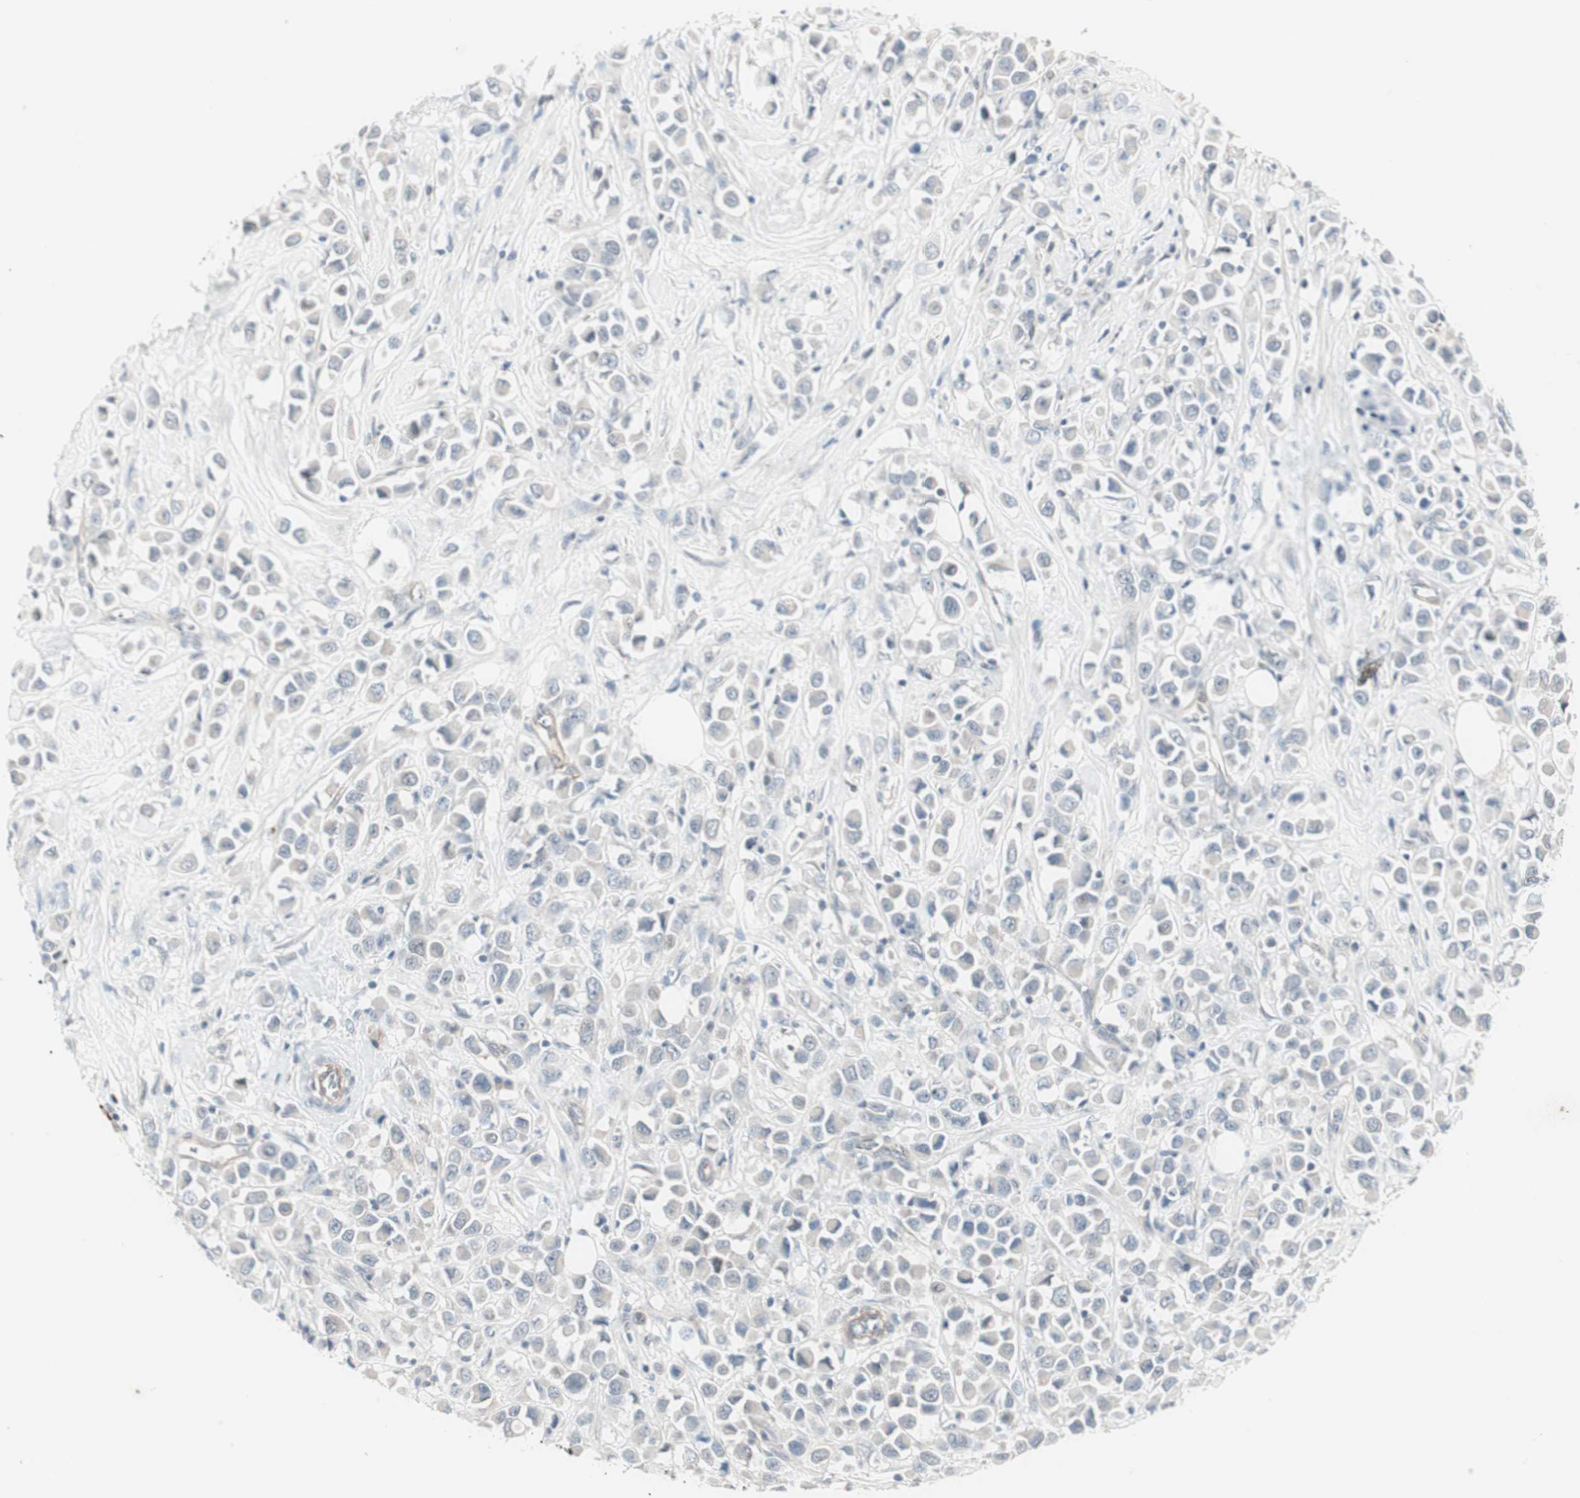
{"staining": {"intensity": "negative", "quantity": "none", "location": "none"}, "tissue": "breast cancer", "cell_type": "Tumor cells", "image_type": "cancer", "snomed": [{"axis": "morphology", "description": "Duct carcinoma"}, {"axis": "topography", "description": "Breast"}], "caption": "Tumor cells are negative for protein expression in human breast cancer (invasive ductal carcinoma).", "gene": "ITGB4", "patient": {"sex": "female", "age": 61}}